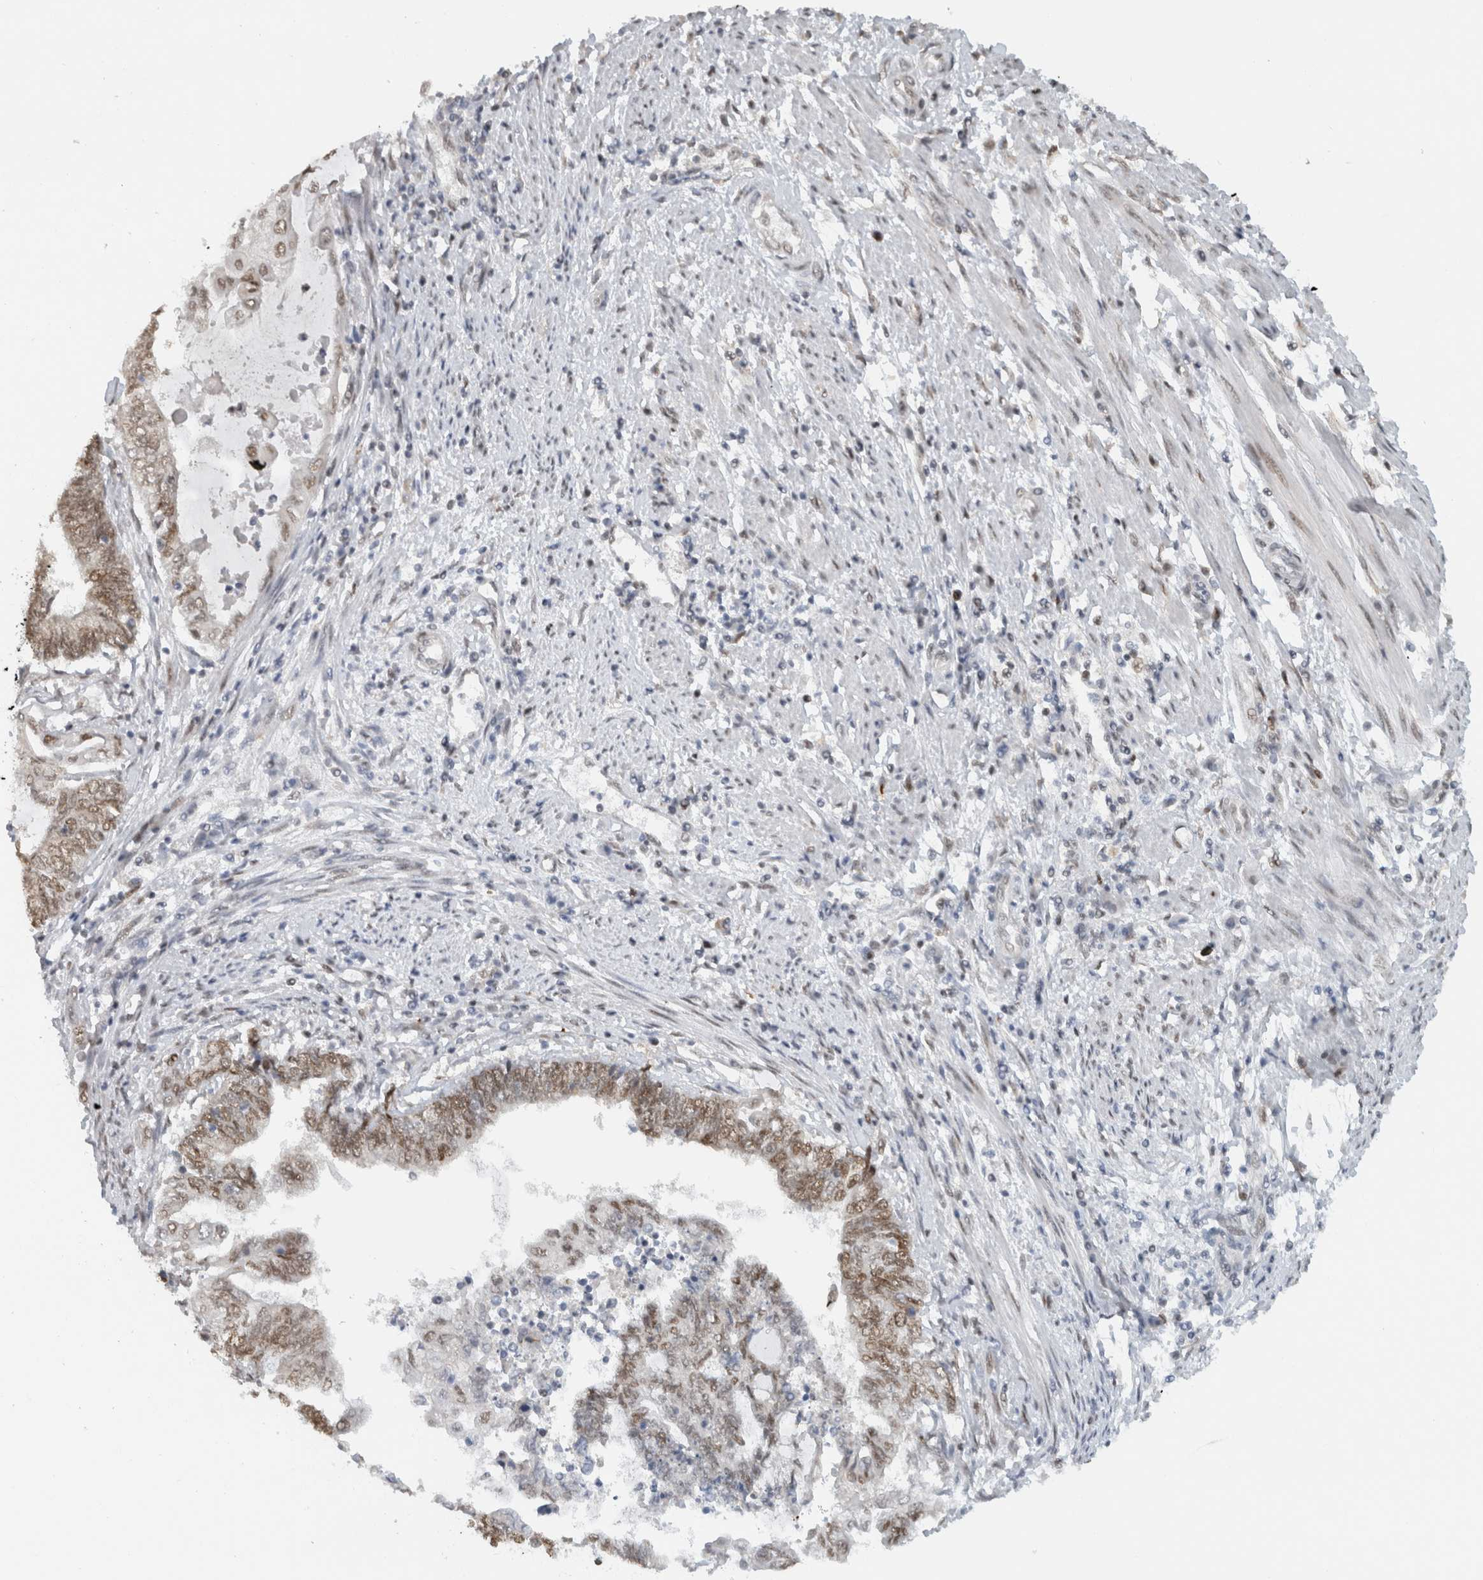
{"staining": {"intensity": "moderate", "quantity": ">75%", "location": "nuclear"}, "tissue": "endometrial cancer", "cell_type": "Tumor cells", "image_type": "cancer", "snomed": [{"axis": "morphology", "description": "Adenocarcinoma, NOS"}, {"axis": "topography", "description": "Uterus"}, {"axis": "topography", "description": "Endometrium"}], "caption": "Tumor cells show medium levels of moderate nuclear expression in about >75% of cells in human endometrial cancer. (IHC, brightfield microscopy, high magnification).", "gene": "HNRNPR", "patient": {"sex": "female", "age": 70}}